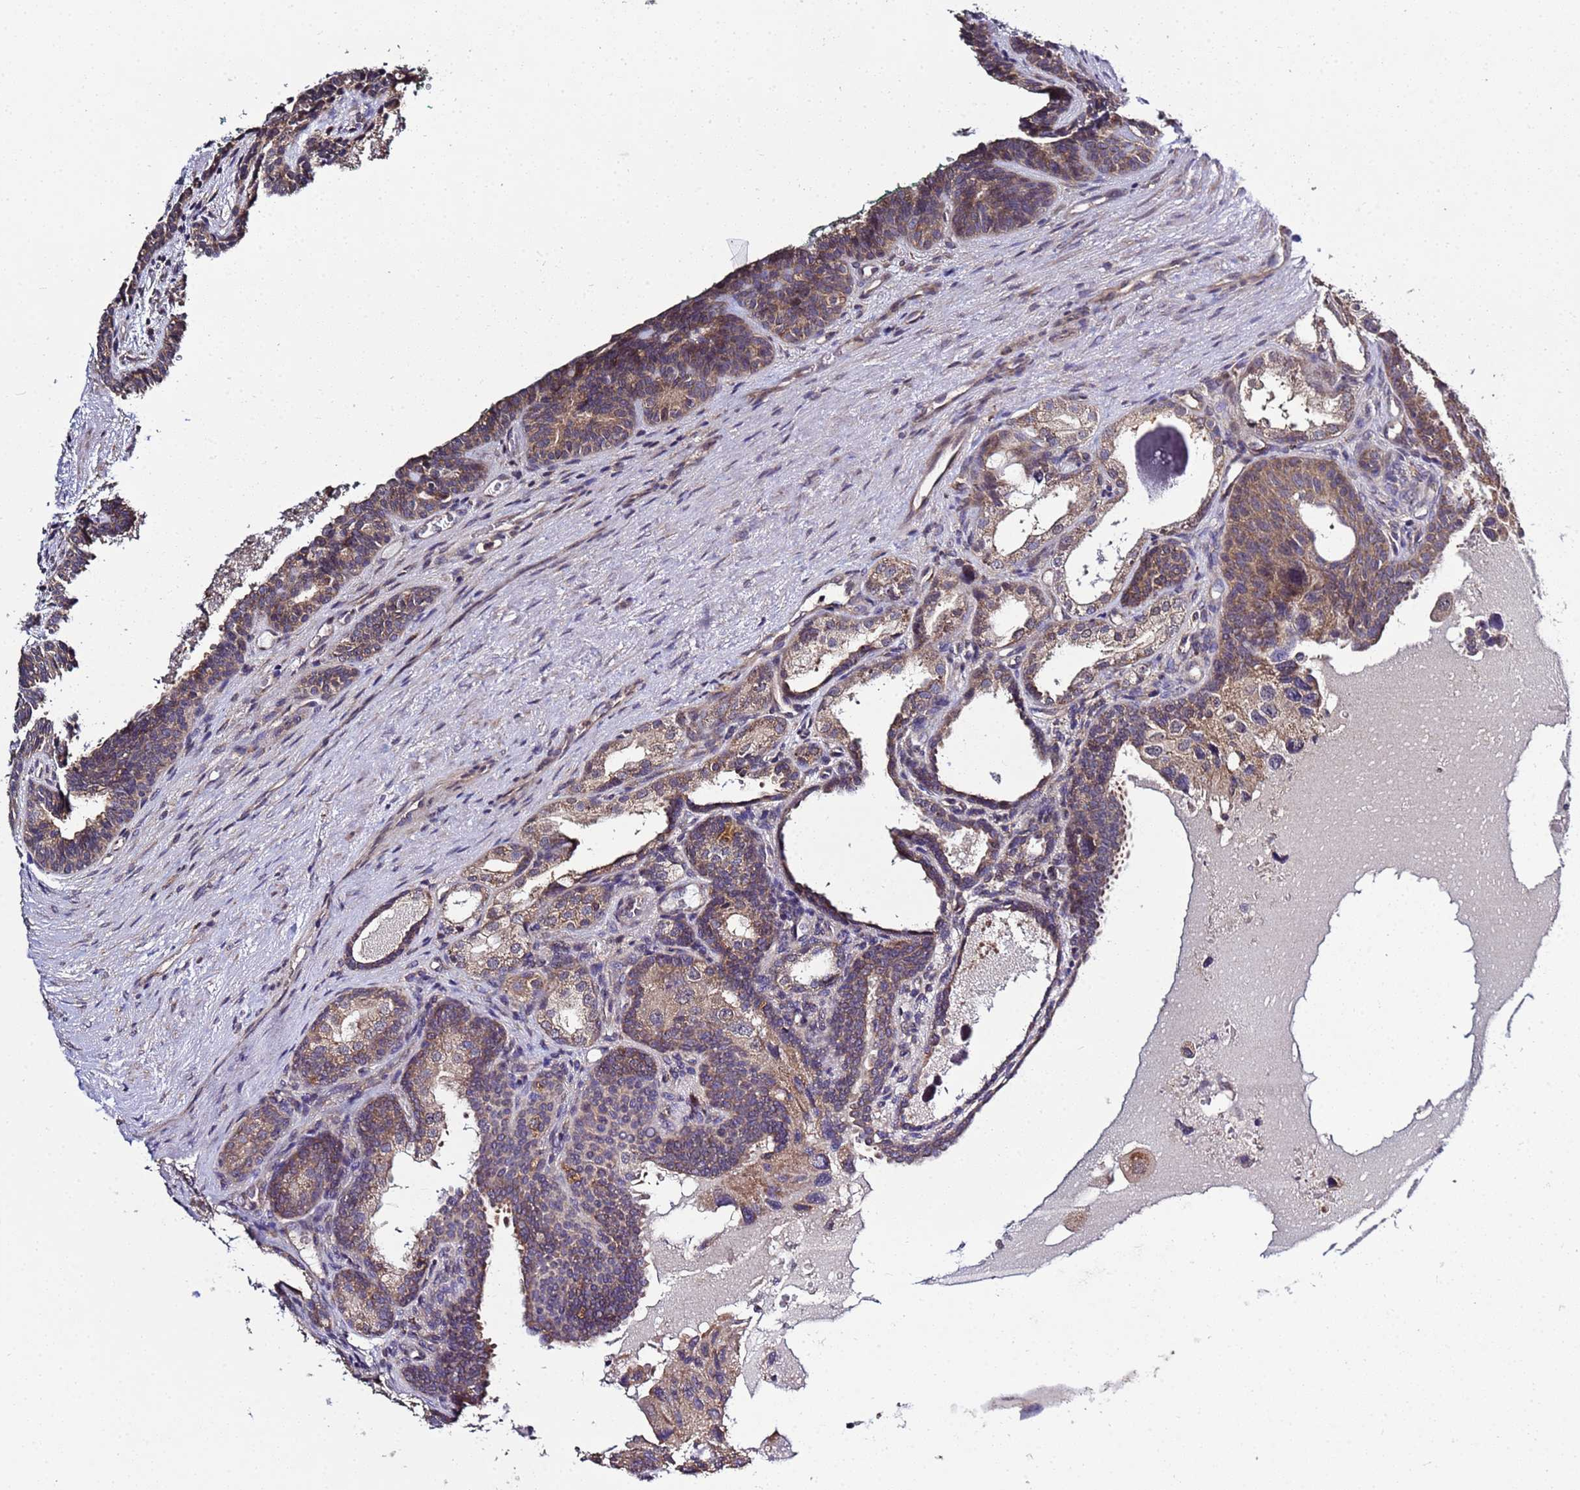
{"staining": {"intensity": "moderate", "quantity": ">75%", "location": "cytoplasmic/membranous"}, "tissue": "prostate cancer", "cell_type": "Tumor cells", "image_type": "cancer", "snomed": [{"axis": "morphology", "description": "Adenocarcinoma, High grade"}, {"axis": "topography", "description": "Prostate"}], "caption": "Protein analysis of prostate cancer (adenocarcinoma (high-grade)) tissue demonstrates moderate cytoplasmic/membranous positivity in approximately >75% of tumor cells.", "gene": "P2RX7", "patient": {"sex": "male", "age": 62}}